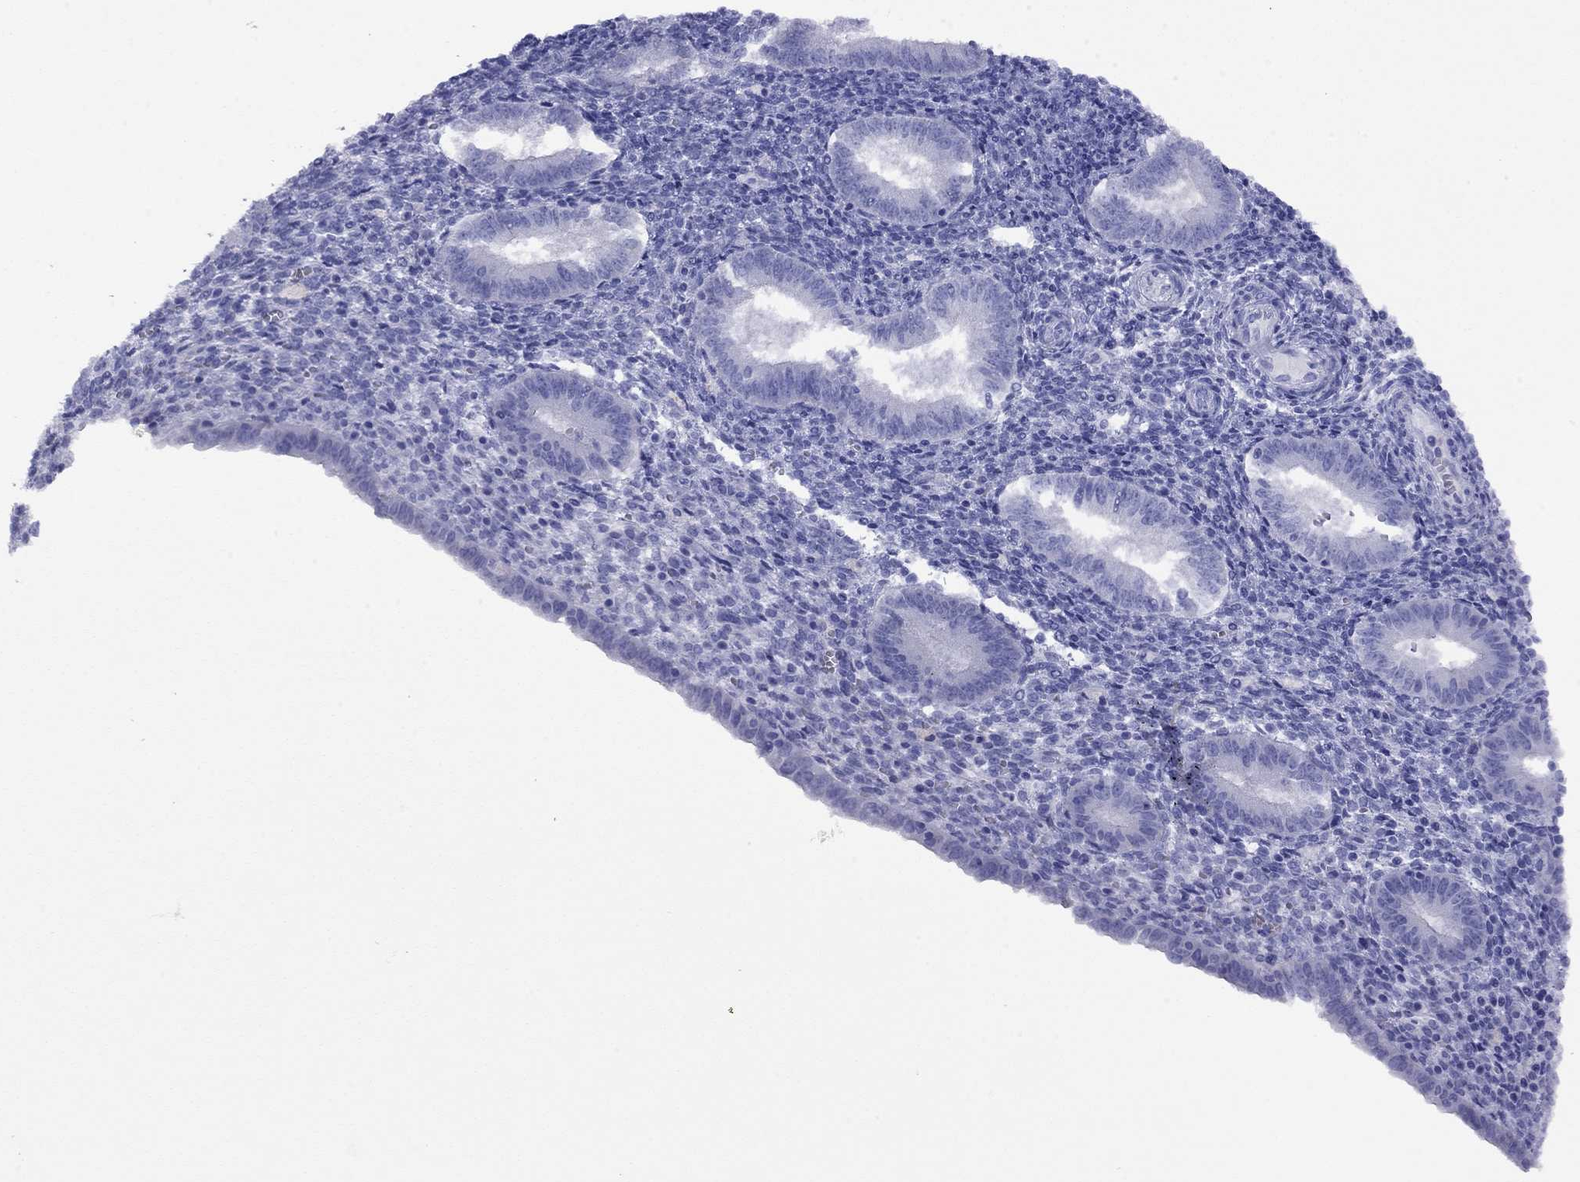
{"staining": {"intensity": "negative", "quantity": "none", "location": "none"}, "tissue": "endometrium", "cell_type": "Cells in endometrial stroma", "image_type": "normal", "snomed": [{"axis": "morphology", "description": "Normal tissue, NOS"}, {"axis": "topography", "description": "Endometrium"}], "caption": "Immunohistochemistry image of normal endometrium: endometrium stained with DAB reveals no significant protein staining in cells in endometrial stroma.", "gene": "FIGLA", "patient": {"sex": "female", "age": 25}}